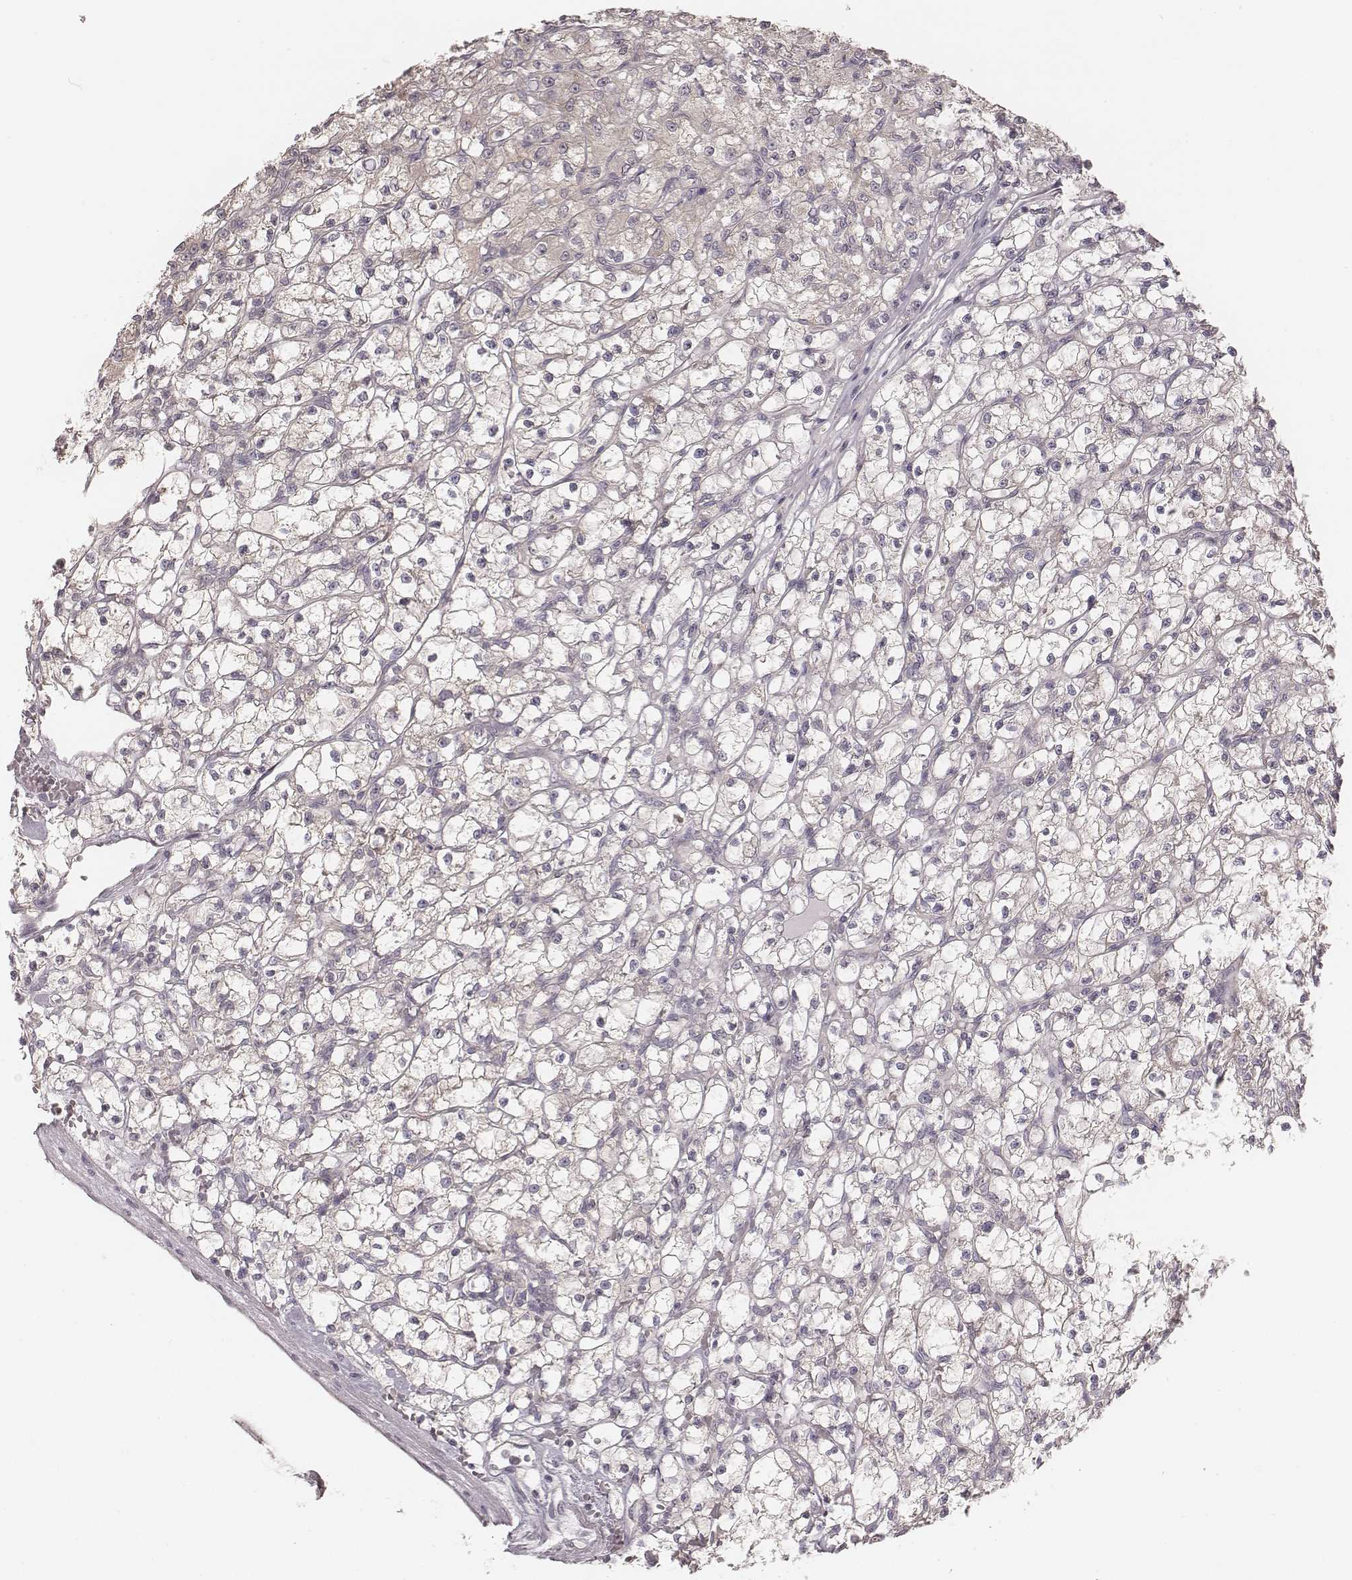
{"staining": {"intensity": "negative", "quantity": "none", "location": "none"}, "tissue": "renal cancer", "cell_type": "Tumor cells", "image_type": "cancer", "snomed": [{"axis": "morphology", "description": "Adenocarcinoma, NOS"}, {"axis": "topography", "description": "Kidney"}], "caption": "A high-resolution micrograph shows immunohistochemistry (IHC) staining of renal cancer (adenocarcinoma), which exhibits no significant staining in tumor cells.", "gene": "TDRD5", "patient": {"sex": "female", "age": 59}}